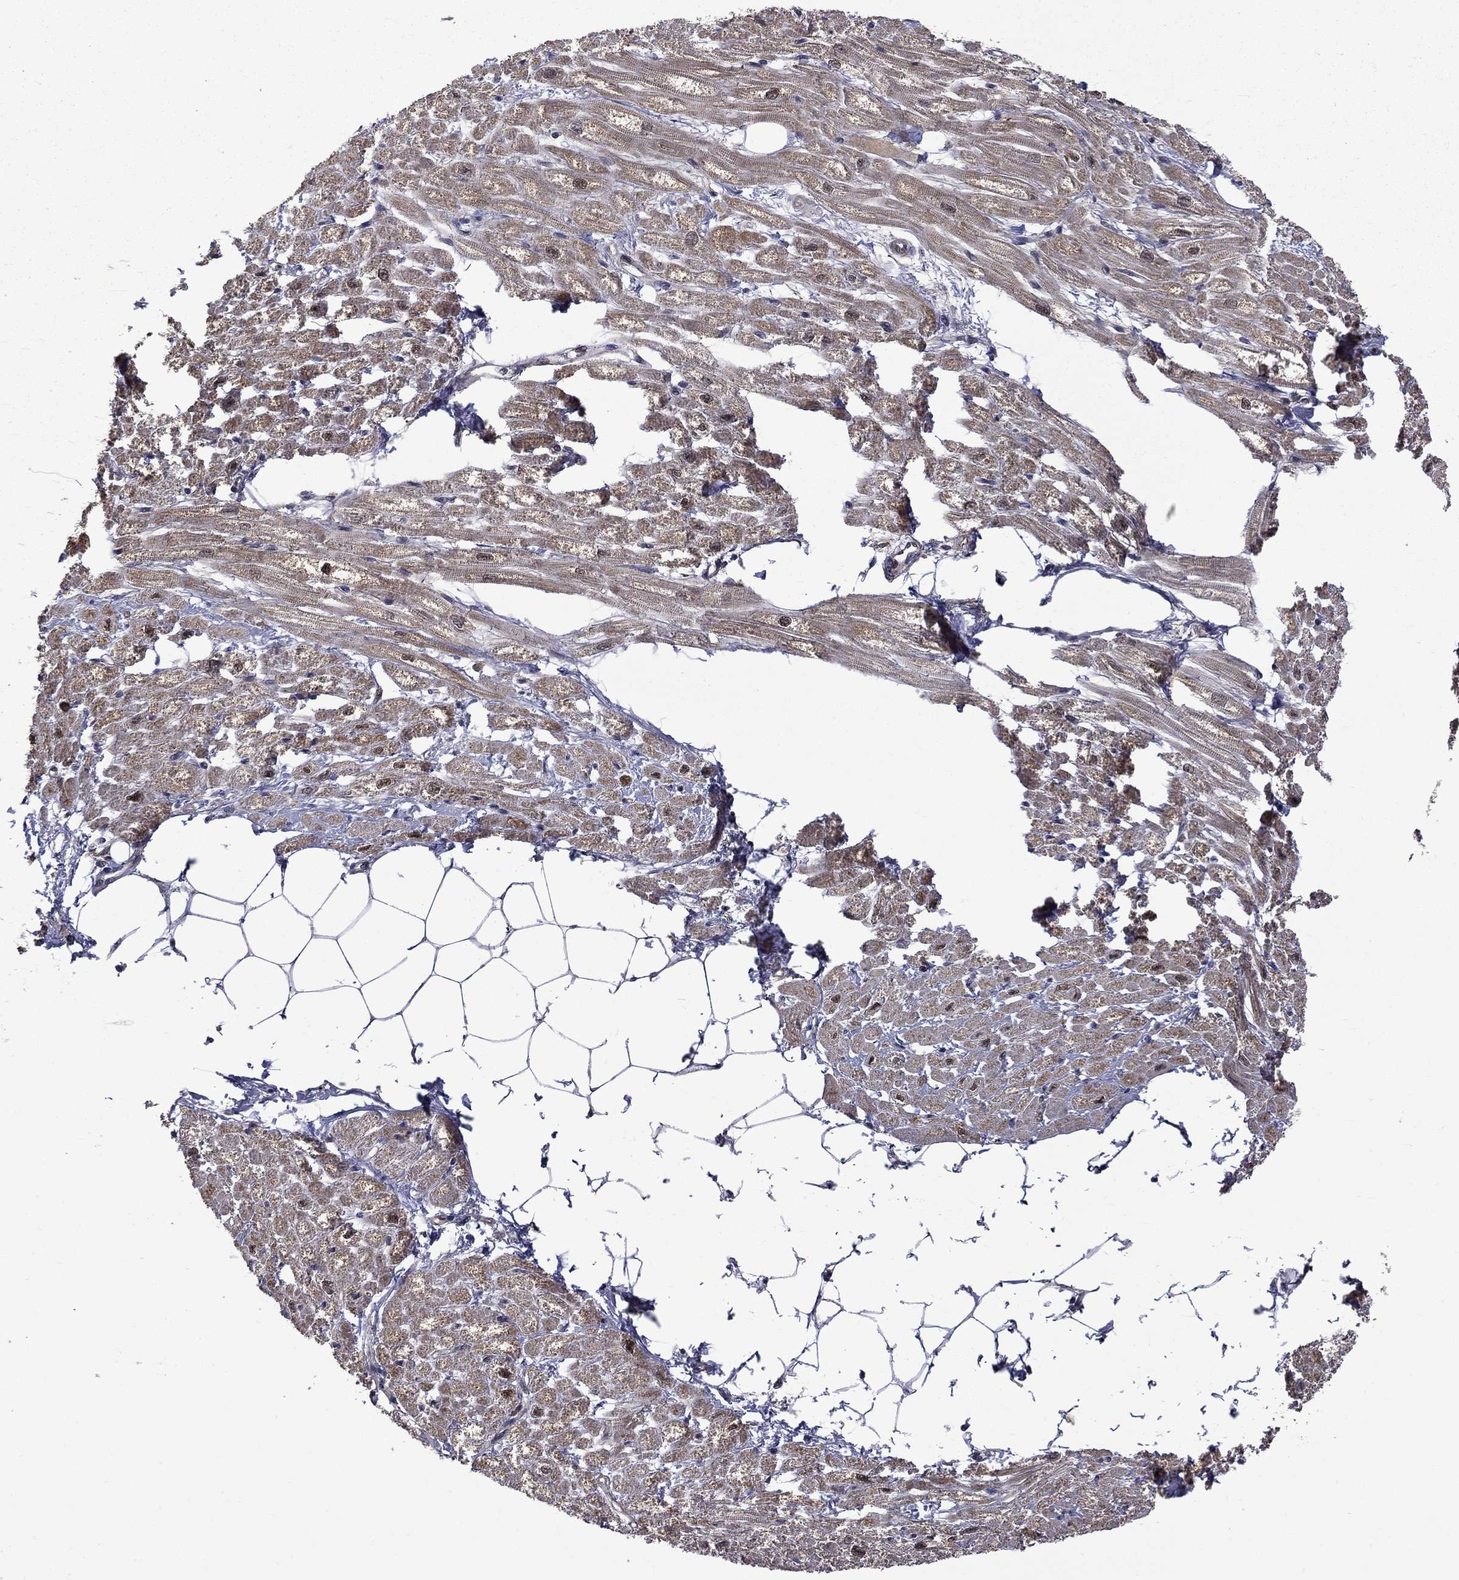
{"staining": {"intensity": "strong", "quantity": "25%-75%", "location": "nuclear"}, "tissue": "heart muscle", "cell_type": "Cardiomyocytes", "image_type": "normal", "snomed": [{"axis": "morphology", "description": "Normal tissue, NOS"}, {"axis": "topography", "description": "Heart"}], "caption": "Immunohistochemical staining of normal heart muscle exhibits 25%-75% levels of strong nuclear protein expression in approximately 25%-75% of cardiomyocytes.", "gene": "KPNA3", "patient": {"sex": "male", "age": 57}}